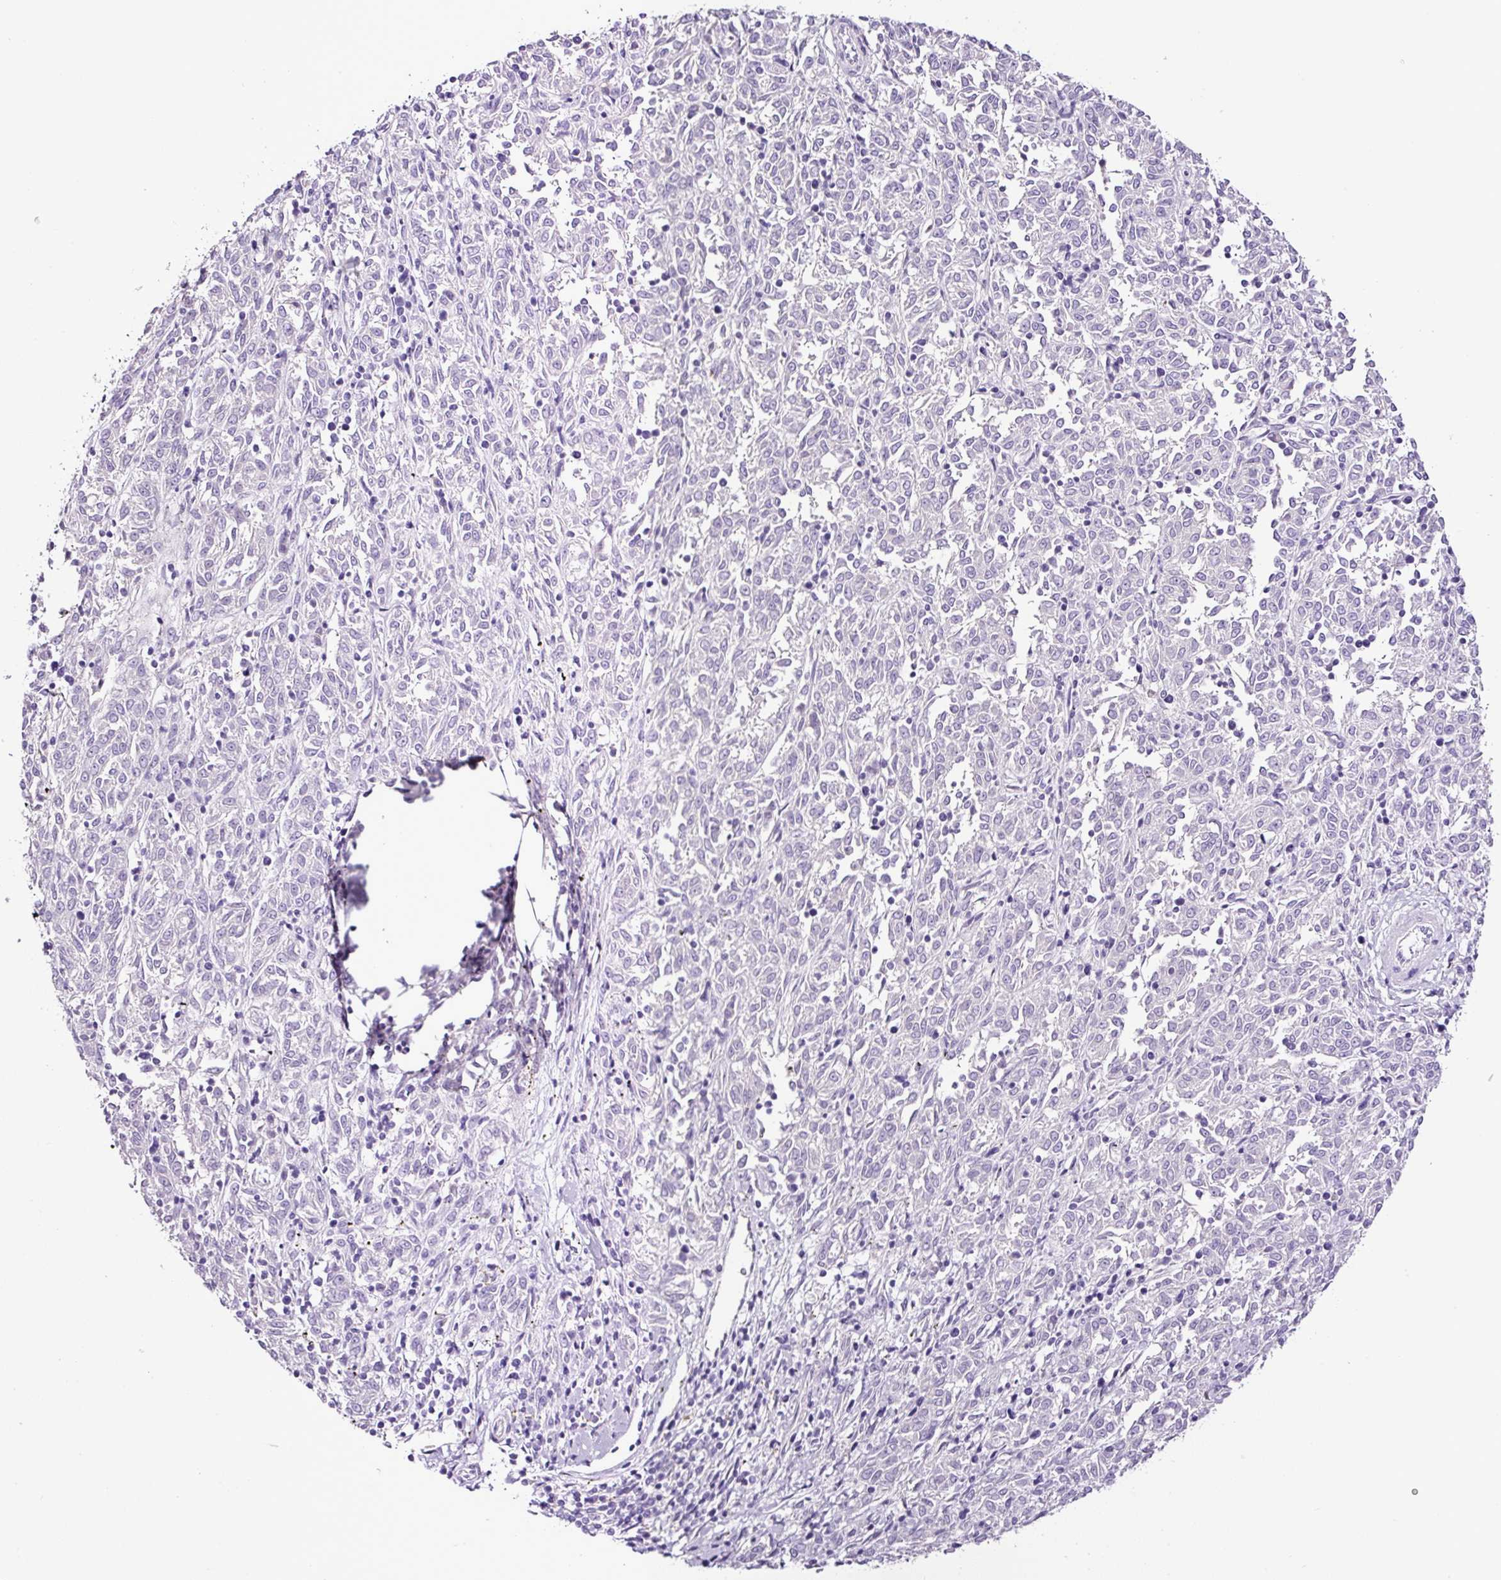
{"staining": {"intensity": "negative", "quantity": "none", "location": "none"}, "tissue": "melanoma", "cell_type": "Tumor cells", "image_type": "cancer", "snomed": [{"axis": "morphology", "description": "Malignant melanoma, NOS"}, {"axis": "topography", "description": "Skin"}], "caption": "The histopathology image exhibits no staining of tumor cells in malignant melanoma.", "gene": "SP8", "patient": {"sex": "female", "age": 72}}